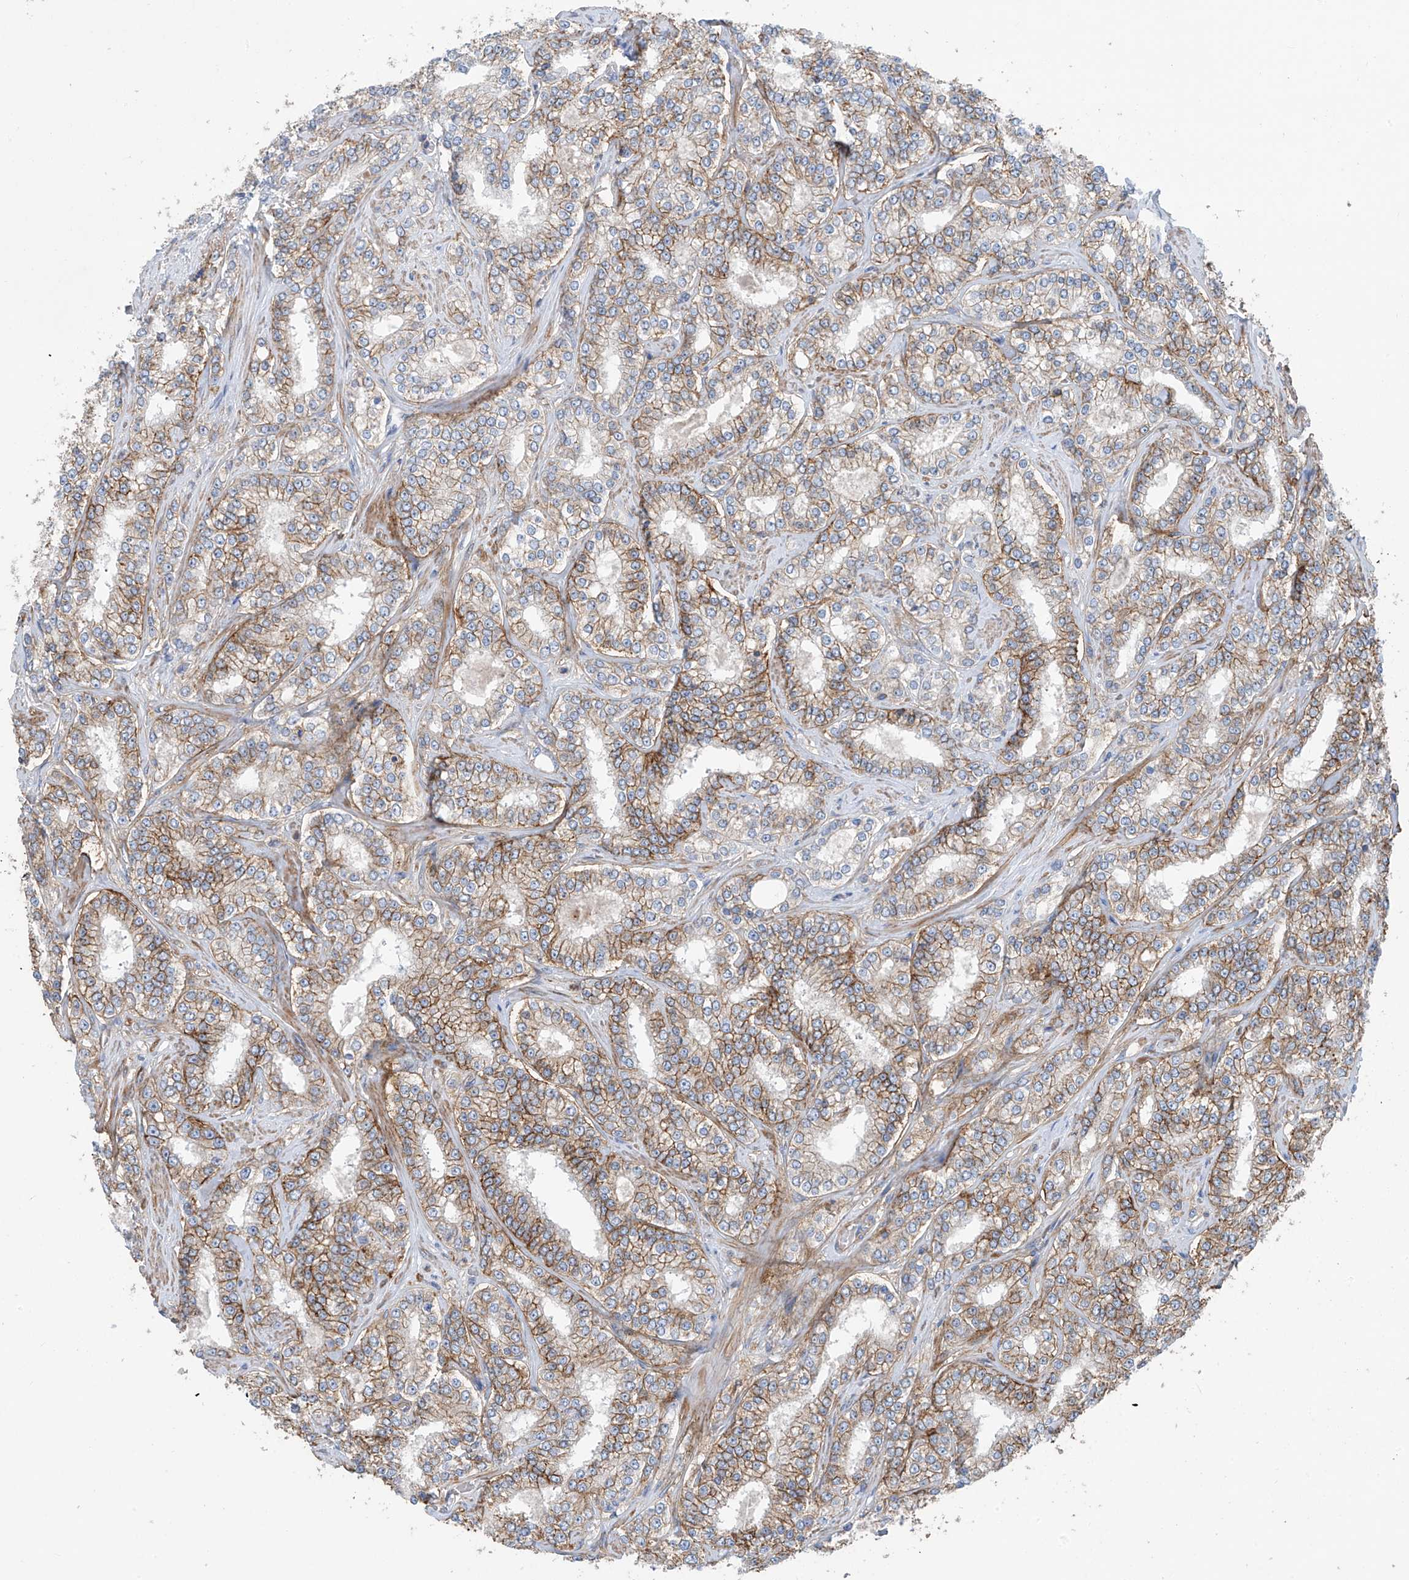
{"staining": {"intensity": "moderate", "quantity": ">75%", "location": "cytoplasmic/membranous"}, "tissue": "prostate cancer", "cell_type": "Tumor cells", "image_type": "cancer", "snomed": [{"axis": "morphology", "description": "Normal tissue, NOS"}, {"axis": "morphology", "description": "Adenocarcinoma, High grade"}, {"axis": "topography", "description": "Prostate"}], "caption": "Protein staining of prostate adenocarcinoma (high-grade) tissue demonstrates moderate cytoplasmic/membranous expression in about >75% of tumor cells.", "gene": "SLC1A5", "patient": {"sex": "male", "age": 83}}